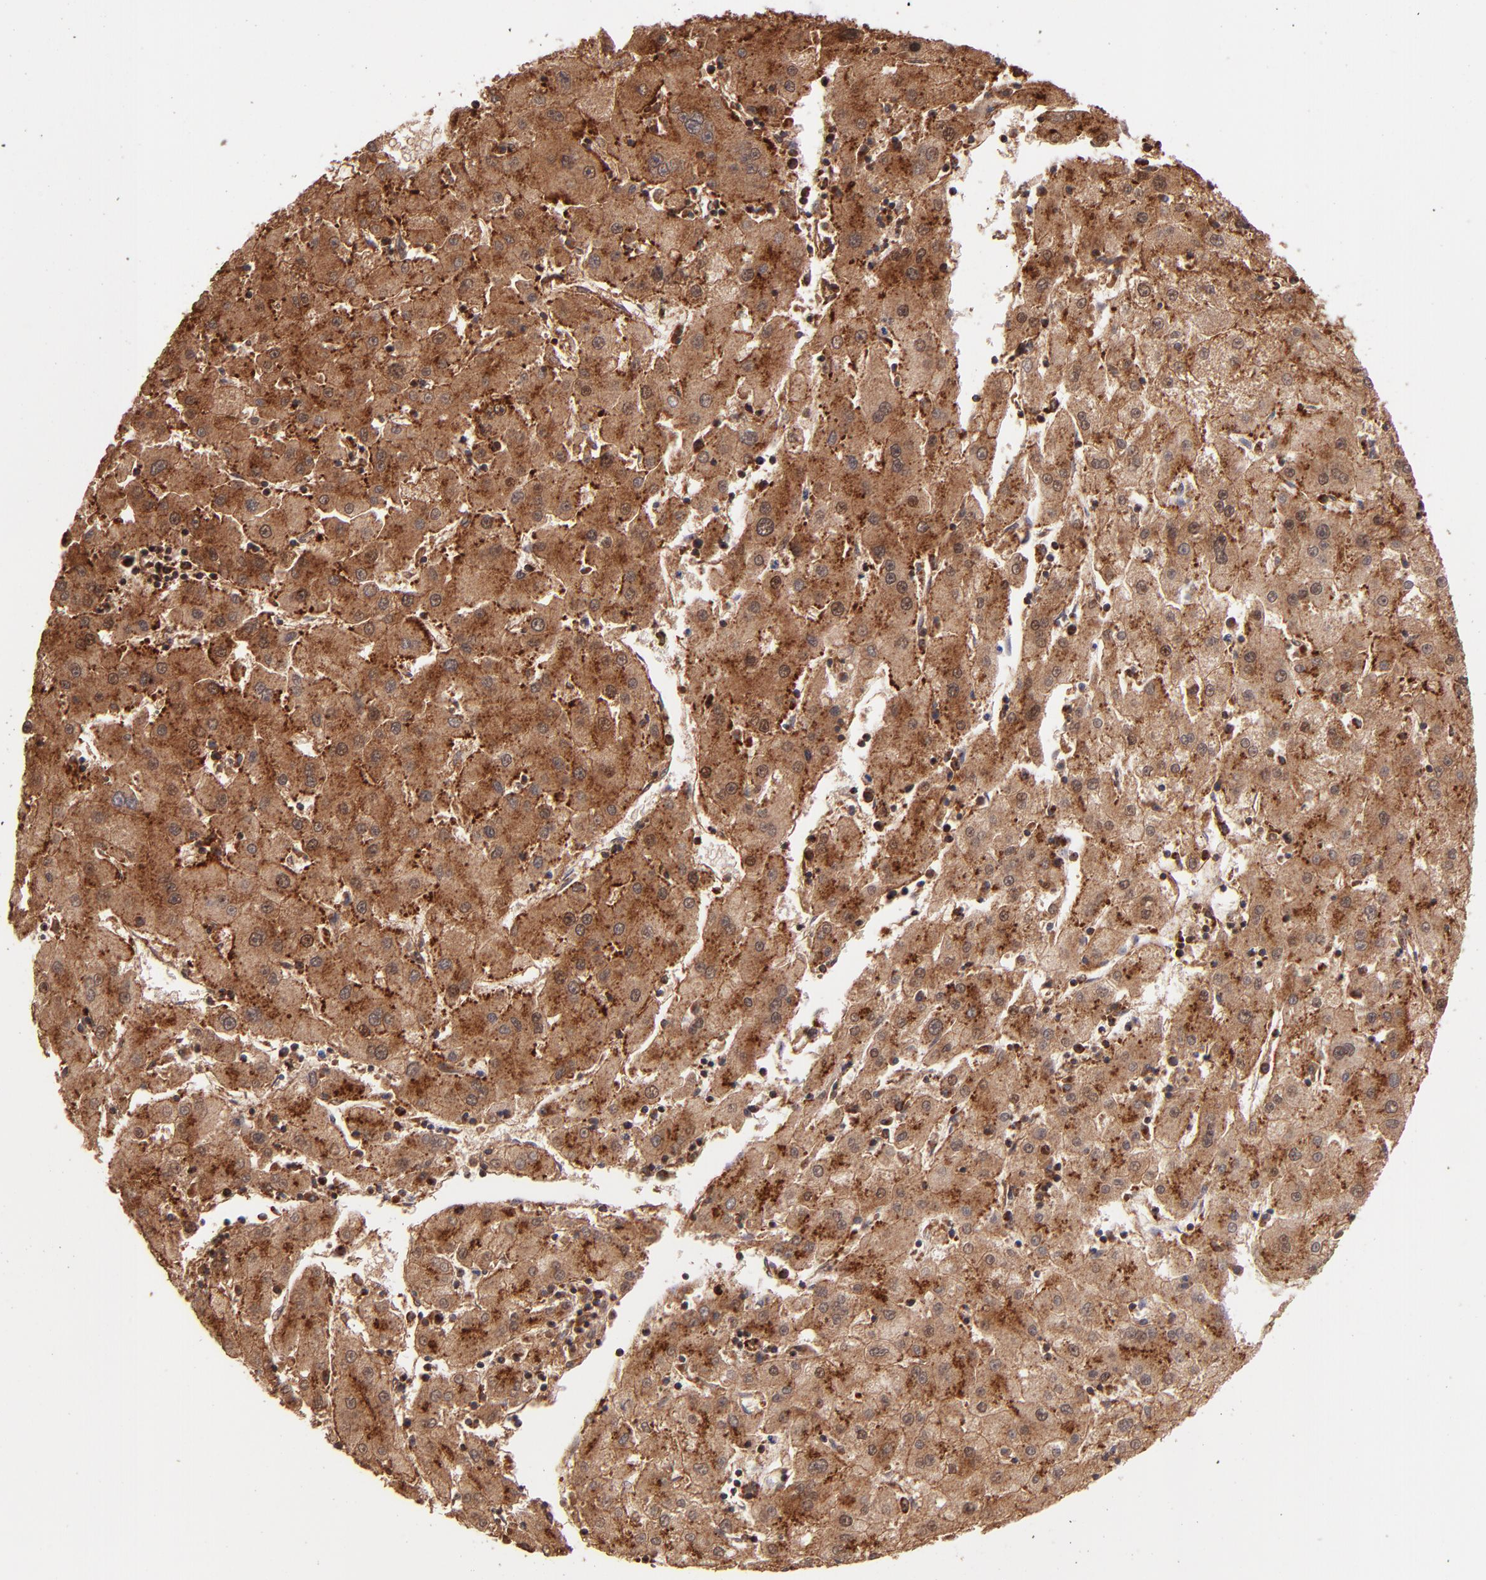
{"staining": {"intensity": "strong", "quantity": ">75%", "location": "cytoplasmic/membranous"}, "tissue": "liver cancer", "cell_type": "Tumor cells", "image_type": "cancer", "snomed": [{"axis": "morphology", "description": "Carcinoma, Hepatocellular, NOS"}, {"axis": "topography", "description": "Liver"}], "caption": "High-magnification brightfield microscopy of liver hepatocellular carcinoma stained with DAB (3,3'-diaminobenzidine) (brown) and counterstained with hematoxylin (blue). tumor cells exhibit strong cytoplasmic/membranous expression is identified in about>75% of cells. The staining was performed using DAB (3,3'-diaminobenzidine) to visualize the protein expression in brown, while the nuclei were stained in blue with hematoxylin (Magnification: 20x).", "gene": "STX8", "patient": {"sex": "male", "age": 72}}